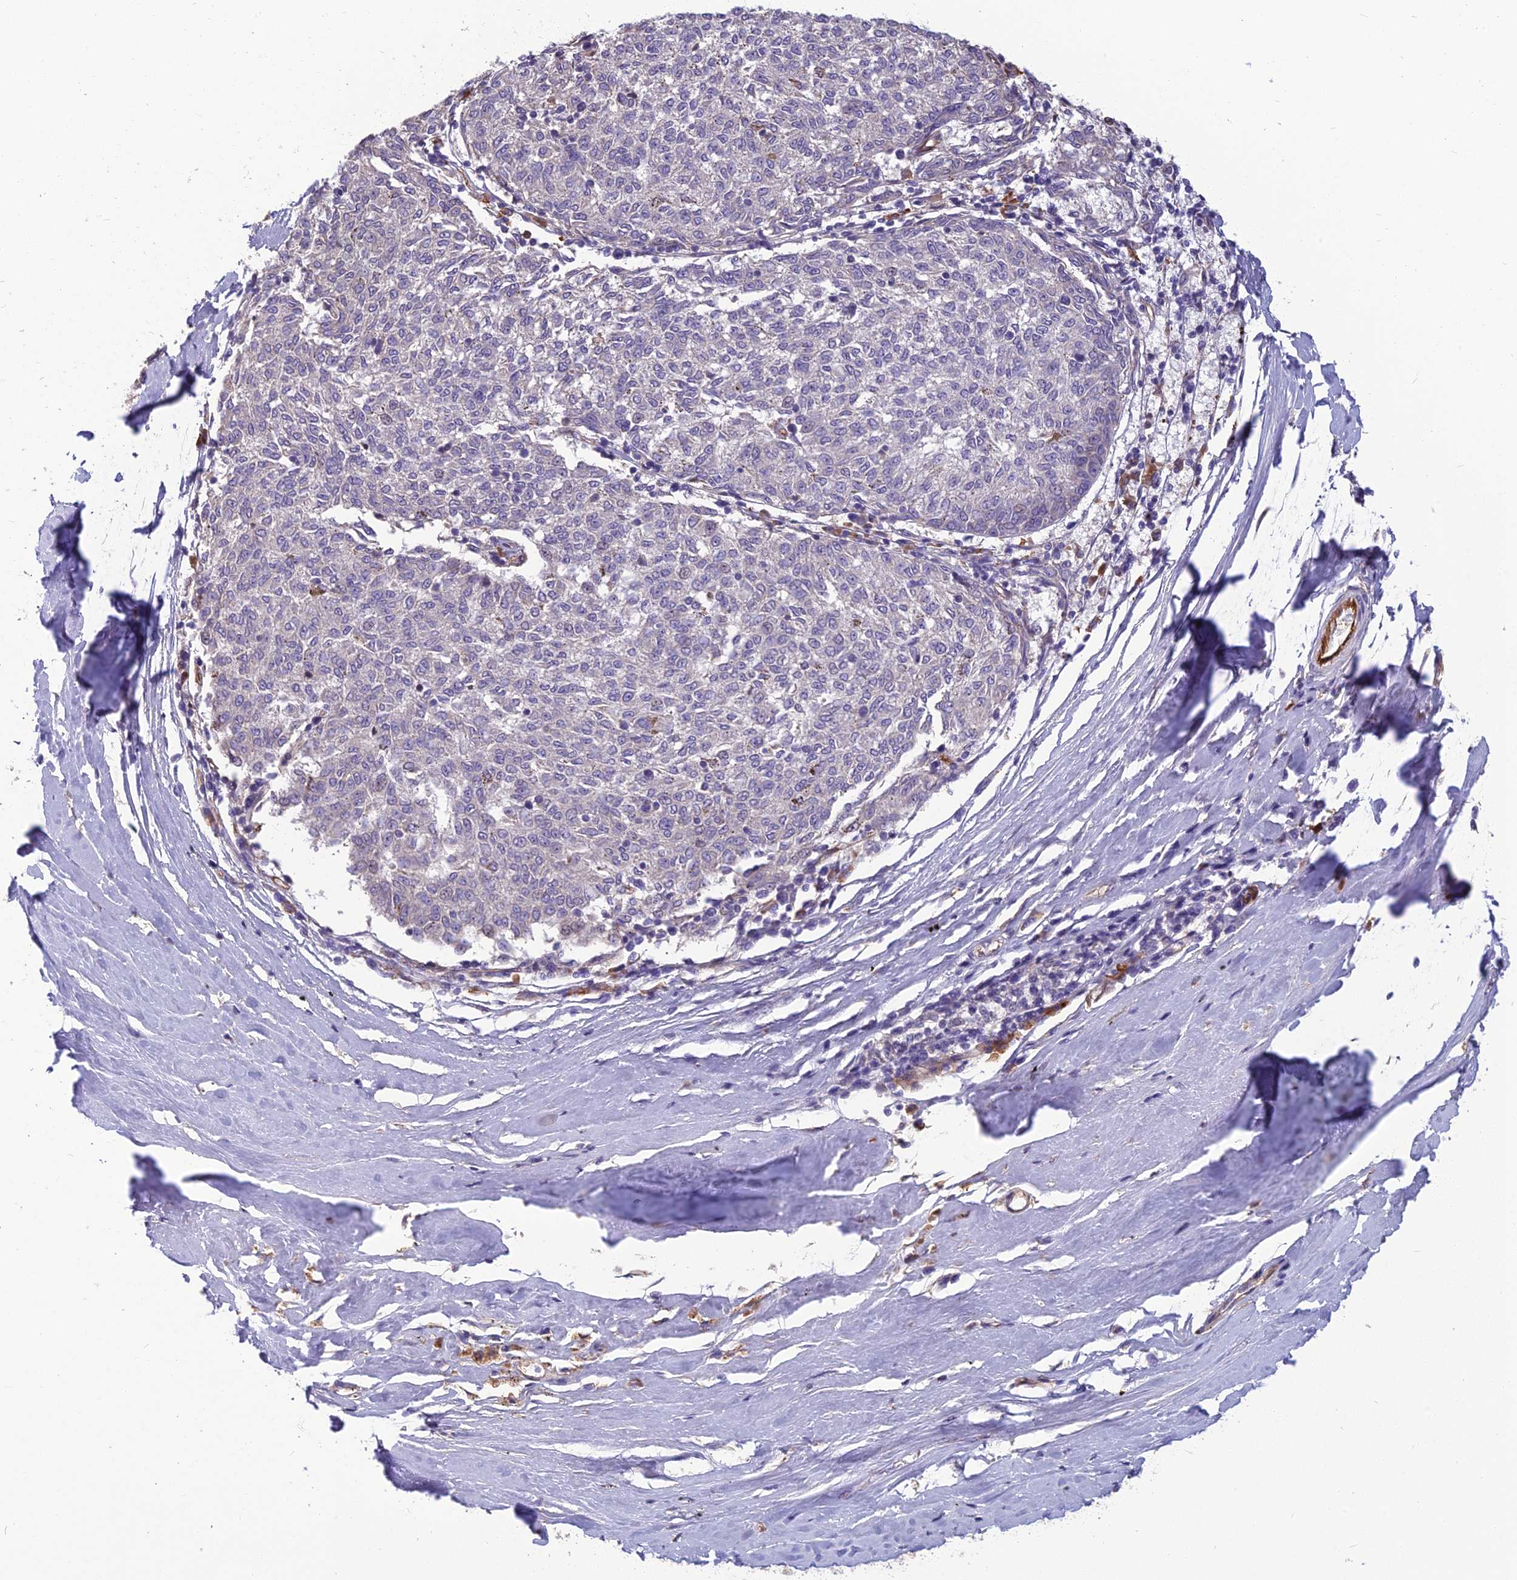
{"staining": {"intensity": "negative", "quantity": "none", "location": "none"}, "tissue": "melanoma", "cell_type": "Tumor cells", "image_type": "cancer", "snomed": [{"axis": "morphology", "description": "Malignant melanoma, NOS"}, {"axis": "topography", "description": "Skin"}], "caption": "Immunohistochemical staining of malignant melanoma demonstrates no significant staining in tumor cells.", "gene": "TSPAN15", "patient": {"sex": "female", "age": 72}}